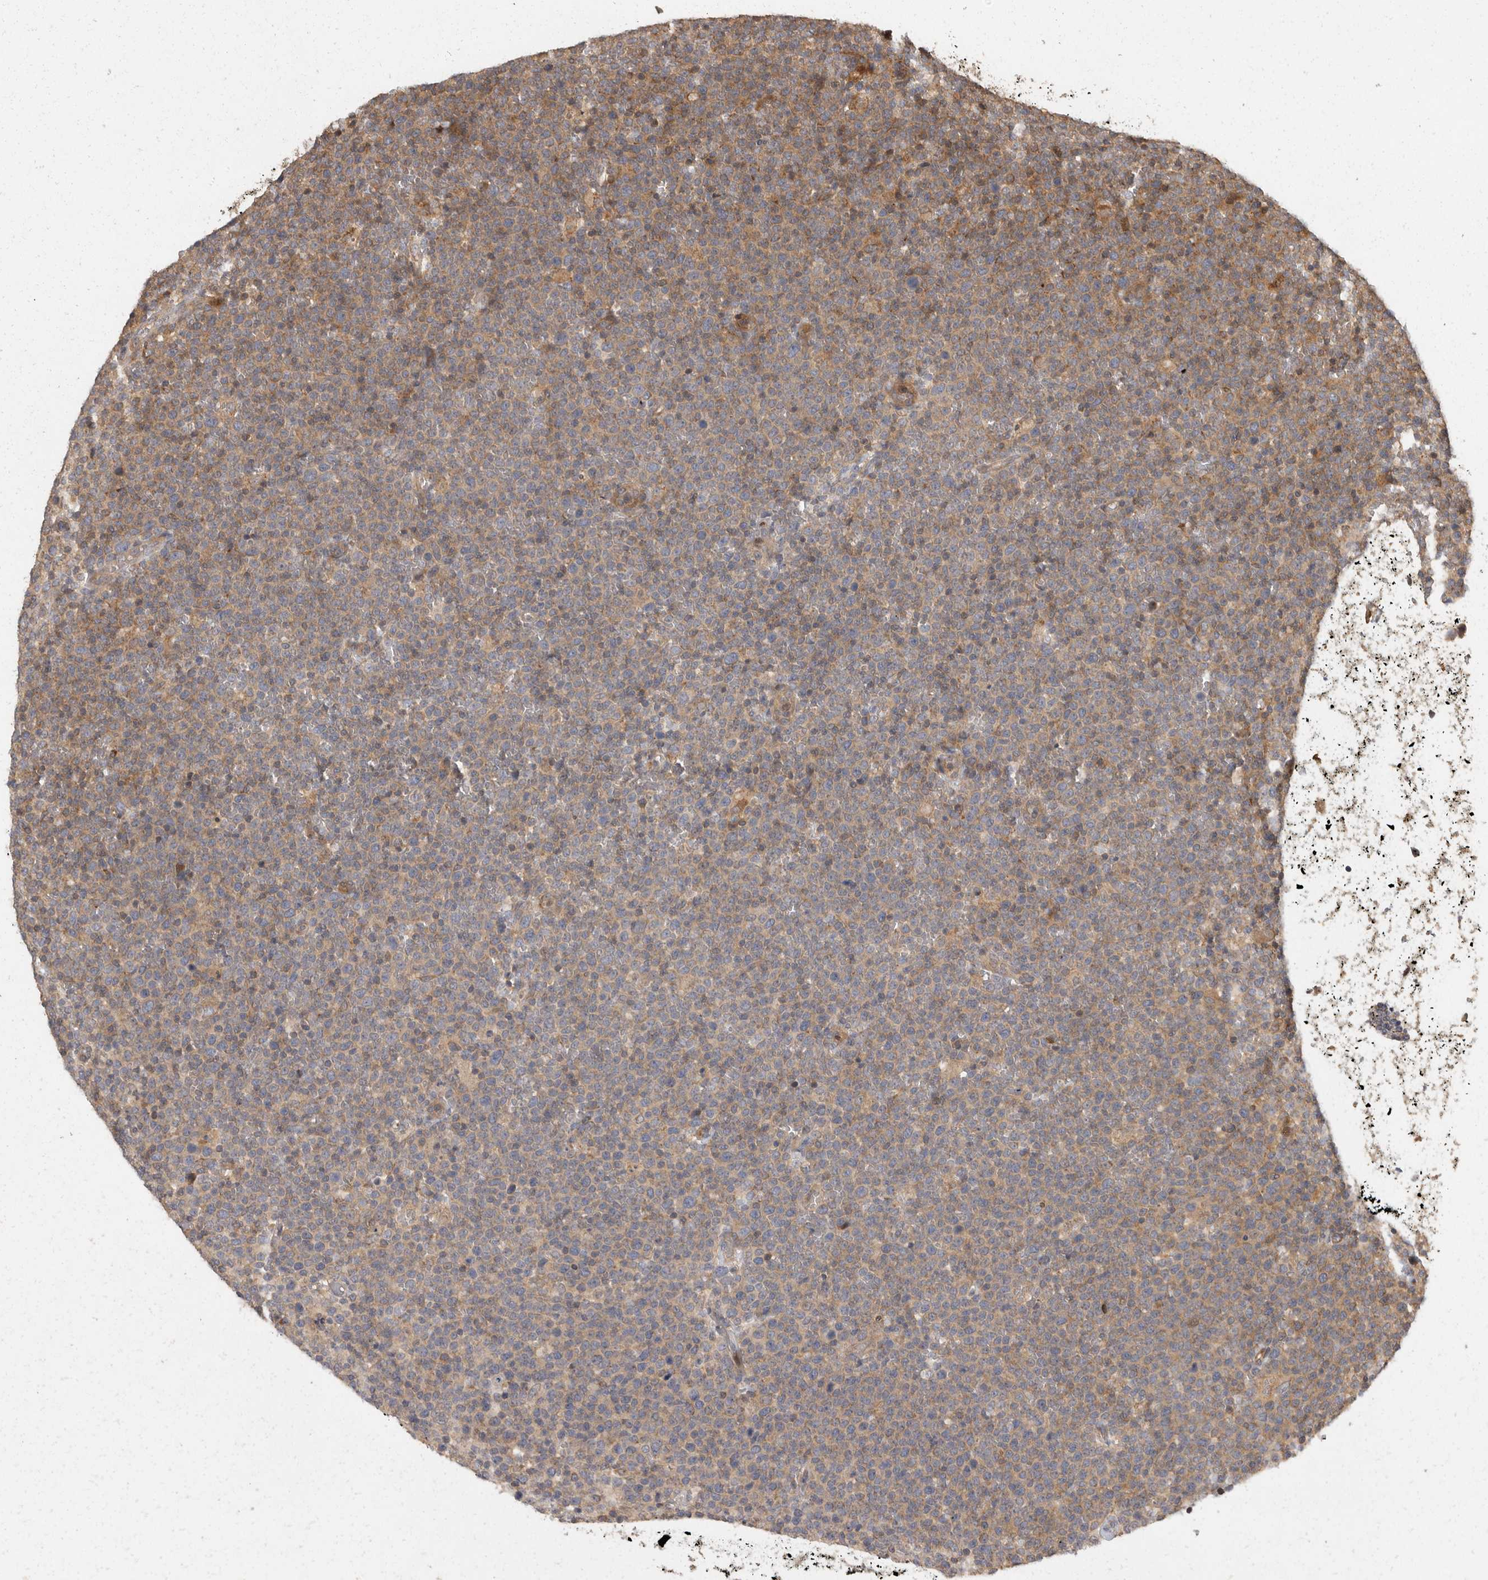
{"staining": {"intensity": "moderate", "quantity": "25%-75%", "location": "cytoplasmic/membranous"}, "tissue": "lymphoma", "cell_type": "Tumor cells", "image_type": "cancer", "snomed": [{"axis": "morphology", "description": "Malignant lymphoma, non-Hodgkin's type, High grade"}, {"axis": "topography", "description": "Lymph node"}], "caption": "Malignant lymphoma, non-Hodgkin's type (high-grade) was stained to show a protein in brown. There is medium levels of moderate cytoplasmic/membranous positivity in about 25%-75% of tumor cells. The protein is stained brown, and the nuclei are stained in blue (DAB (3,3'-diaminobenzidine) IHC with brightfield microscopy, high magnification).", "gene": "SWT1", "patient": {"sex": "male", "age": 61}}